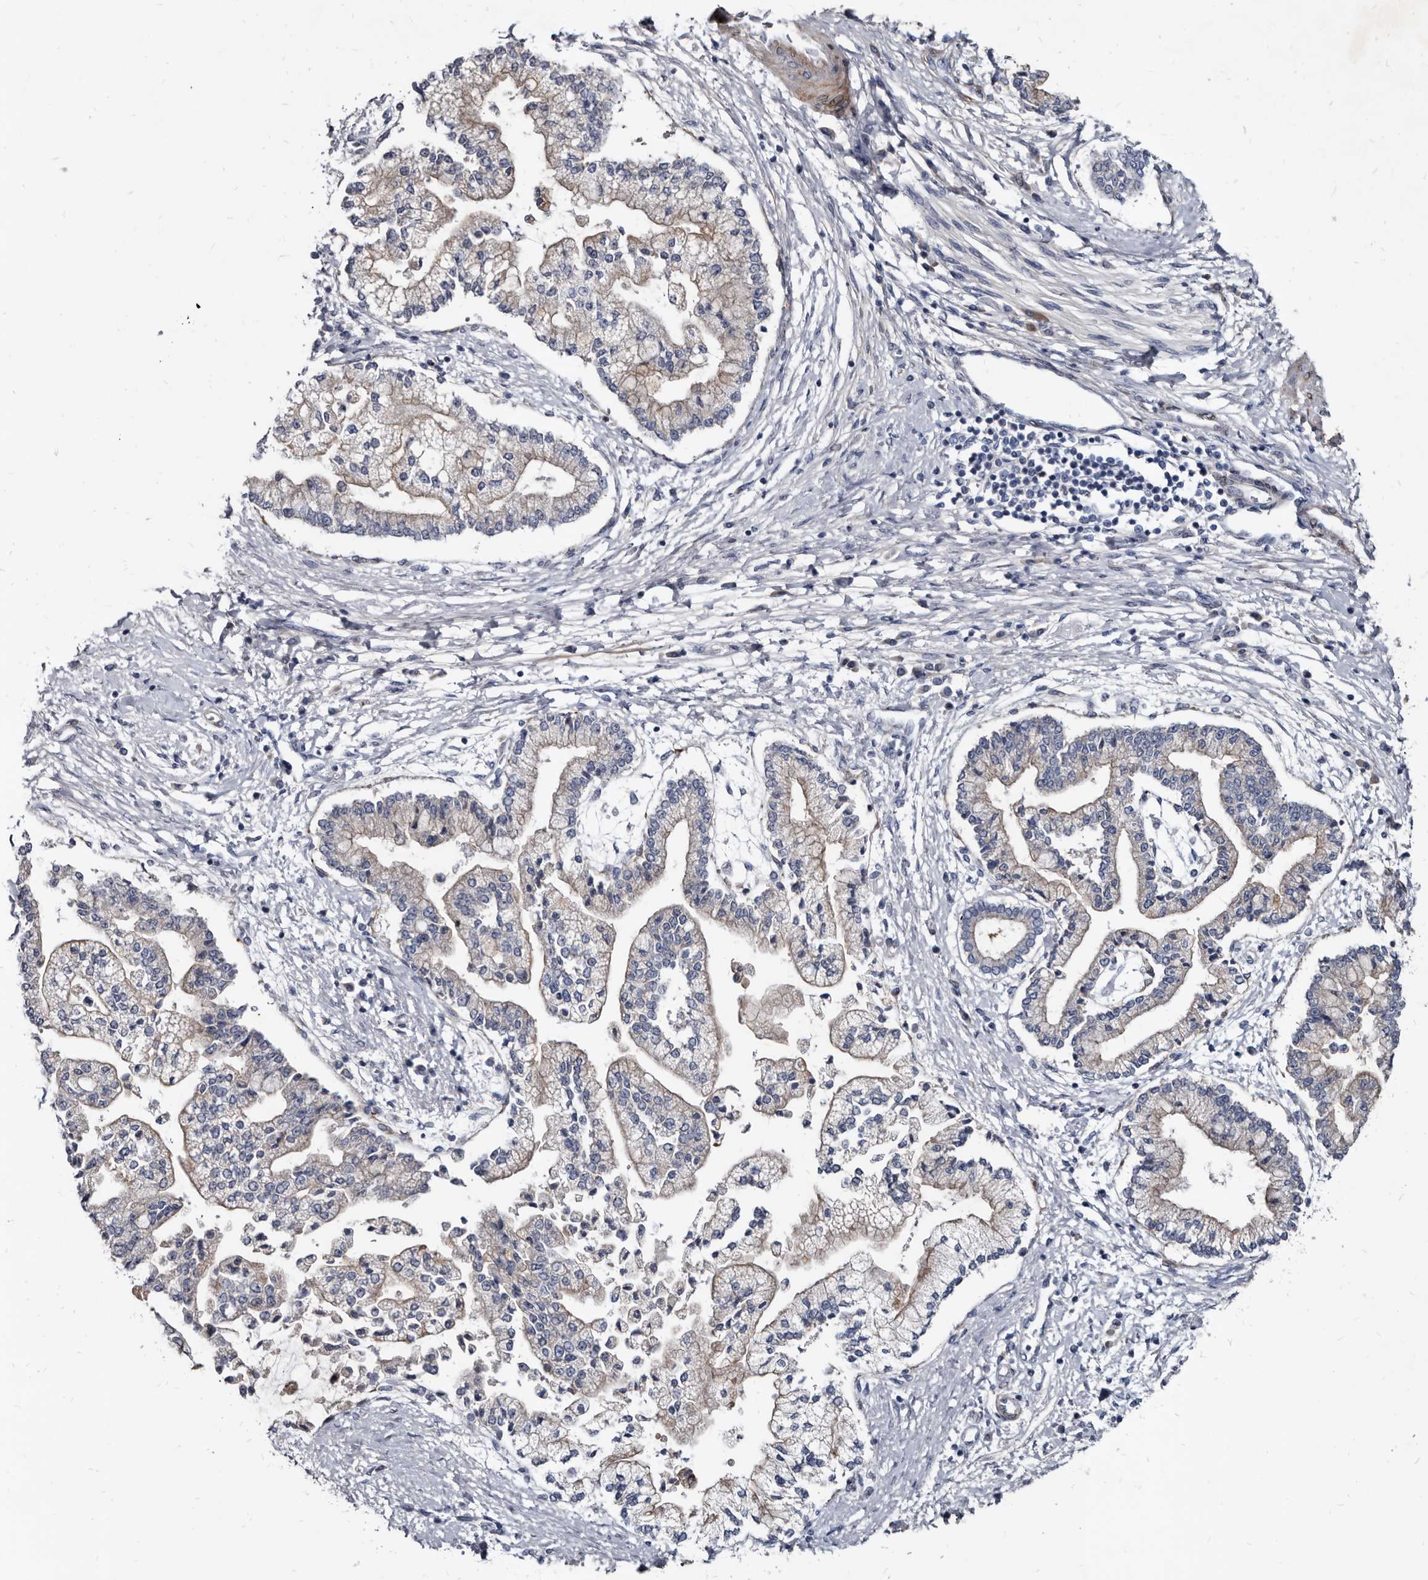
{"staining": {"intensity": "negative", "quantity": "none", "location": "none"}, "tissue": "liver cancer", "cell_type": "Tumor cells", "image_type": "cancer", "snomed": [{"axis": "morphology", "description": "Cholangiocarcinoma"}, {"axis": "topography", "description": "Liver"}], "caption": "Protein analysis of liver cholangiocarcinoma reveals no significant positivity in tumor cells.", "gene": "PRSS8", "patient": {"sex": "male", "age": 50}}